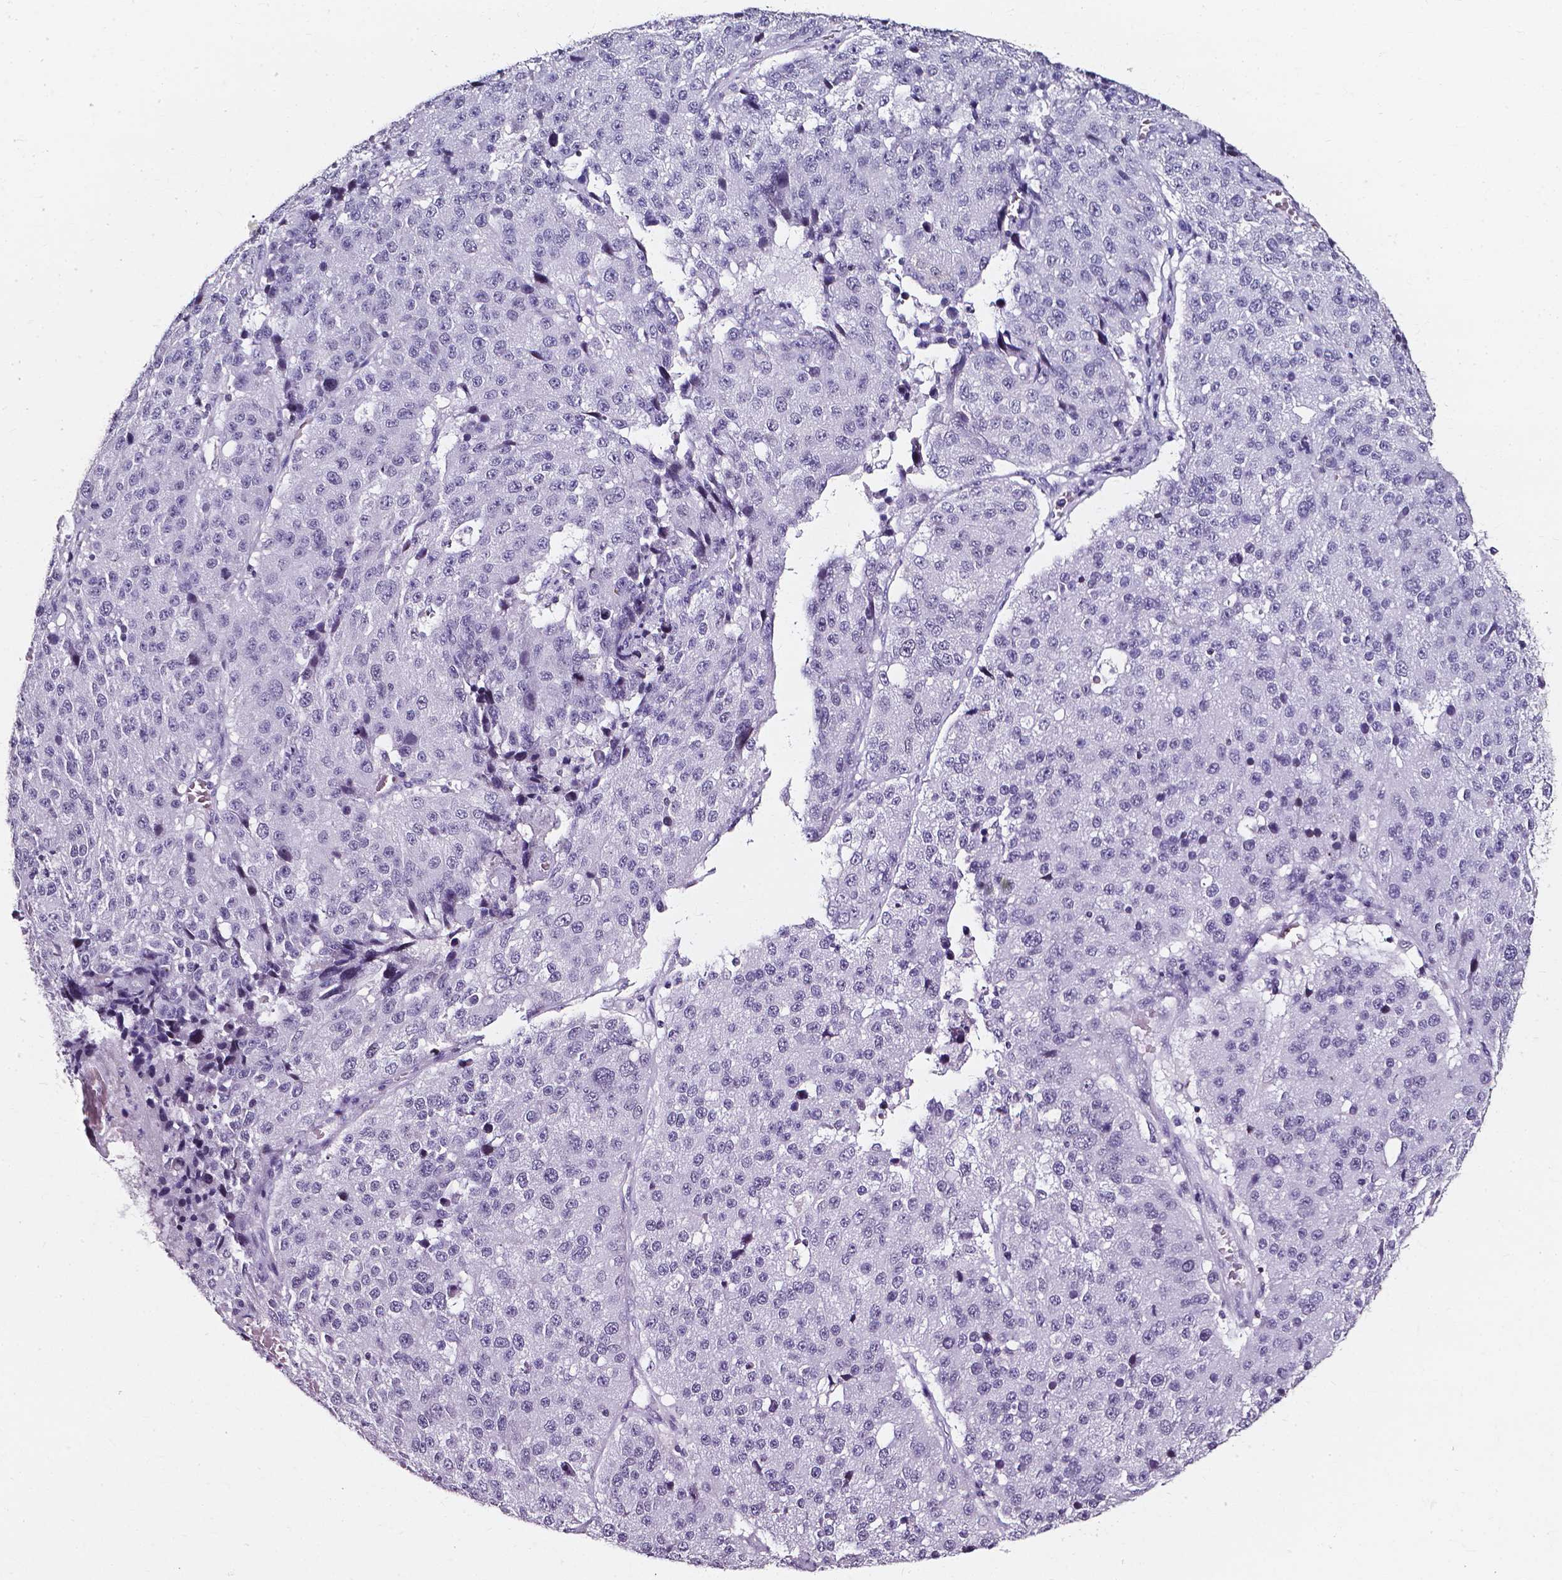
{"staining": {"intensity": "negative", "quantity": "none", "location": "none"}, "tissue": "stomach cancer", "cell_type": "Tumor cells", "image_type": "cancer", "snomed": [{"axis": "morphology", "description": "Adenocarcinoma, NOS"}, {"axis": "topography", "description": "Stomach"}], "caption": "A histopathology image of human adenocarcinoma (stomach) is negative for staining in tumor cells. The staining is performed using DAB (3,3'-diaminobenzidine) brown chromogen with nuclei counter-stained in using hematoxylin.", "gene": "AKR1B10", "patient": {"sex": "male", "age": 71}}